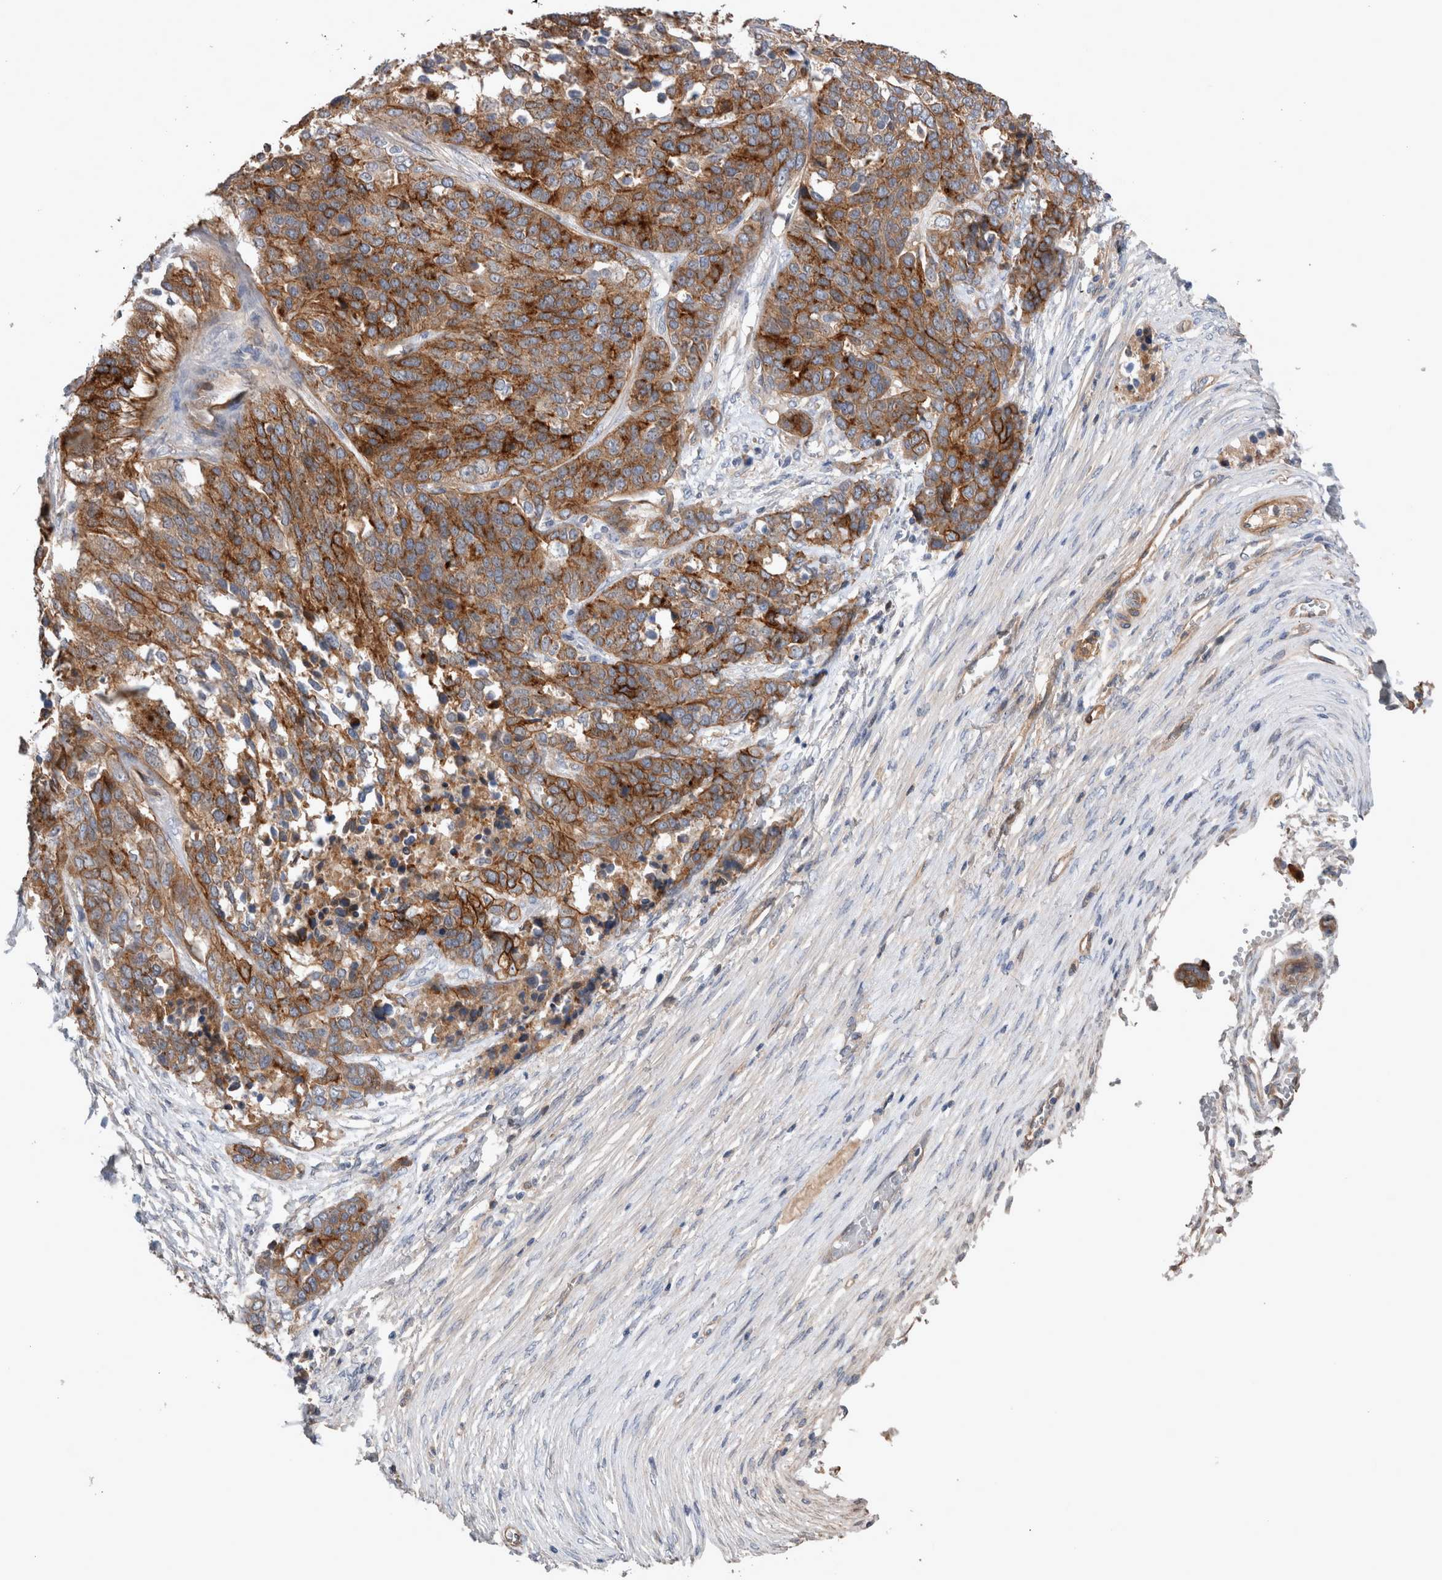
{"staining": {"intensity": "strong", "quantity": ">75%", "location": "cytoplasmic/membranous"}, "tissue": "ovarian cancer", "cell_type": "Tumor cells", "image_type": "cancer", "snomed": [{"axis": "morphology", "description": "Cystadenocarcinoma, serous, NOS"}, {"axis": "topography", "description": "Ovary"}], "caption": "Human ovarian cancer stained for a protein (brown) displays strong cytoplasmic/membranous positive positivity in approximately >75% of tumor cells.", "gene": "BCAM", "patient": {"sex": "female", "age": 44}}